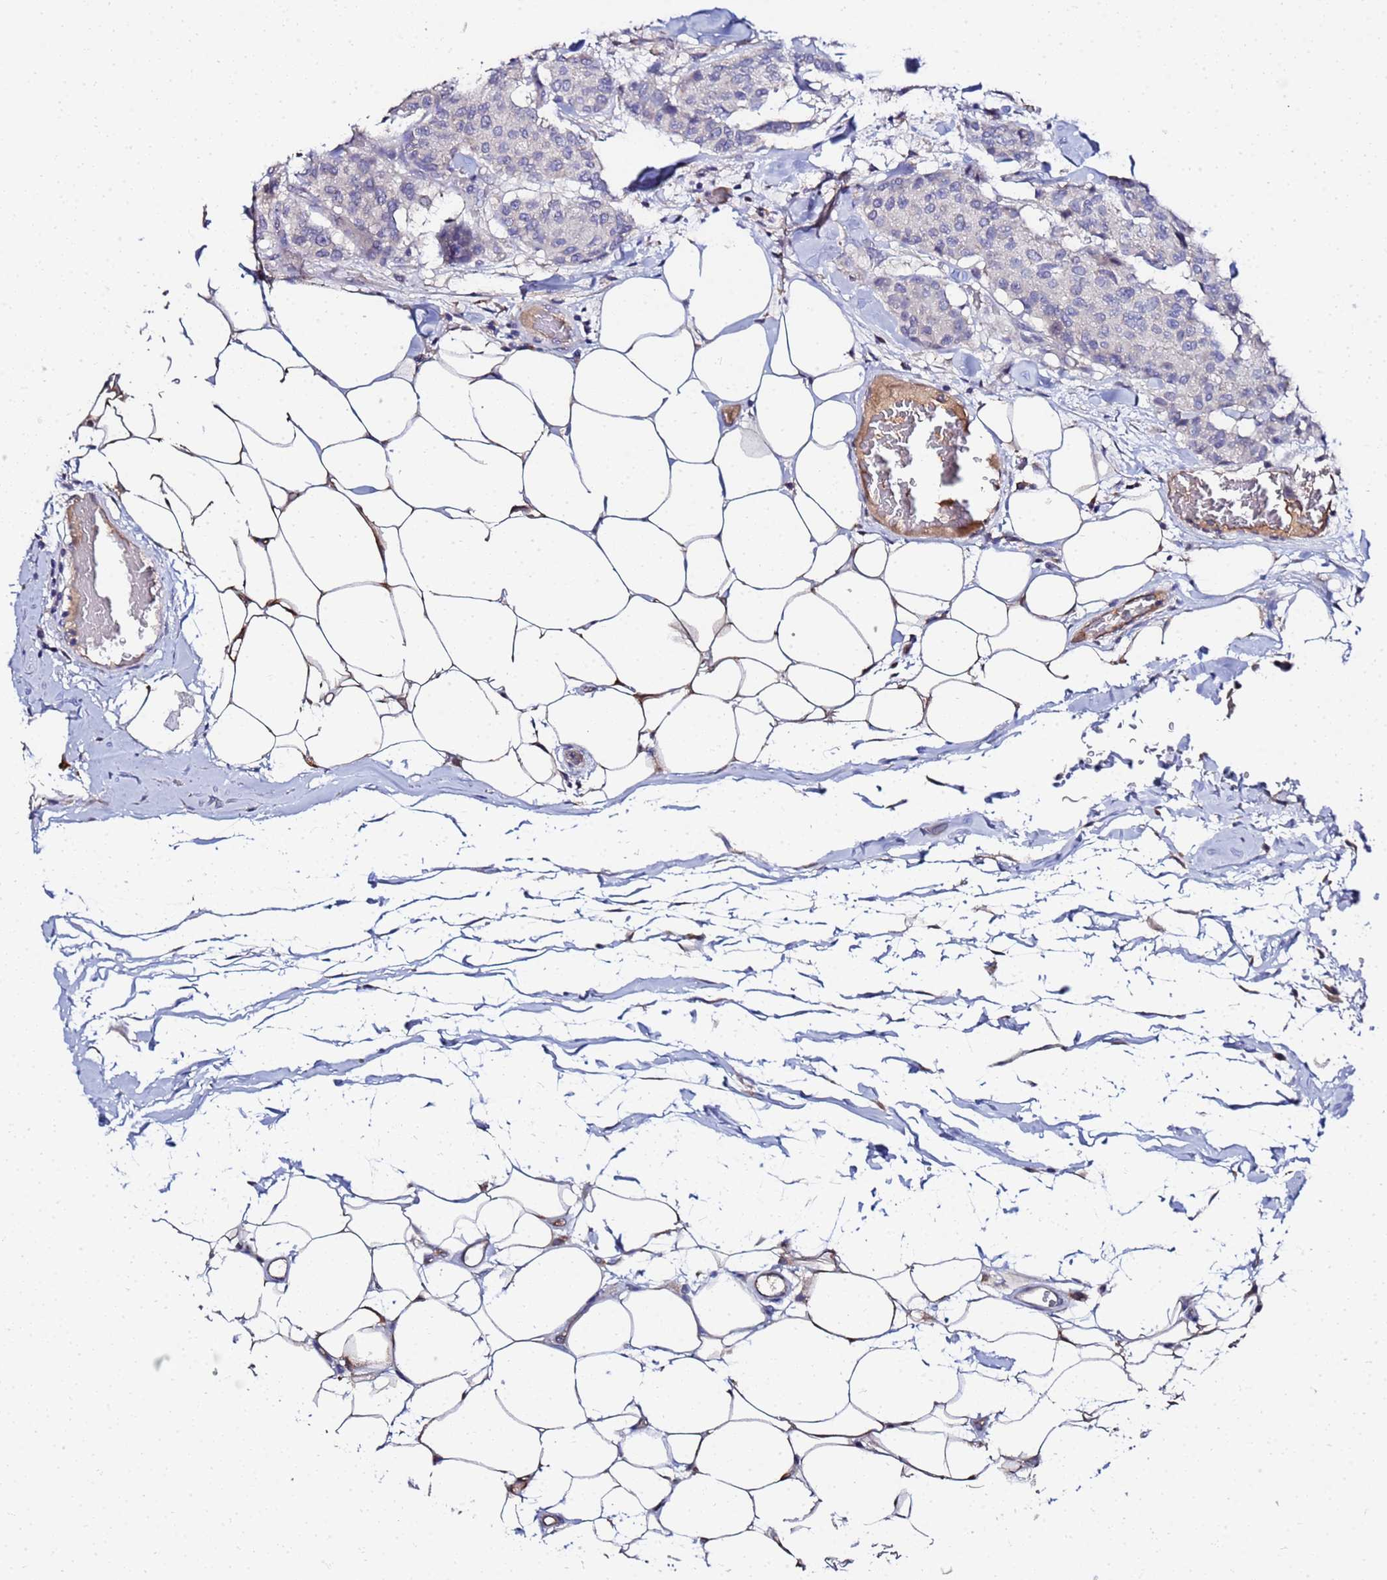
{"staining": {"intensity": "negative", "quantity": "none", "location": "none"}, "tissue": "breast cancer", "cell_type": "Tumor cells", "image_type": "cancer", "snomed": [{"axis": "morphology", "description": "Duct carcinoma"}, {"axis": "topography", "description": "Breast"}], "caption": "A histopathology image of human breast cancer (infiltrating ductal carcinoma) is negative for staining in tumor cells. (DAB (3,3'-diaminobenzidine) immunohistochemistry (IHC), high magnification).", "gene": "TCP10L", "patient": {"sex": "female", "age": 75}}